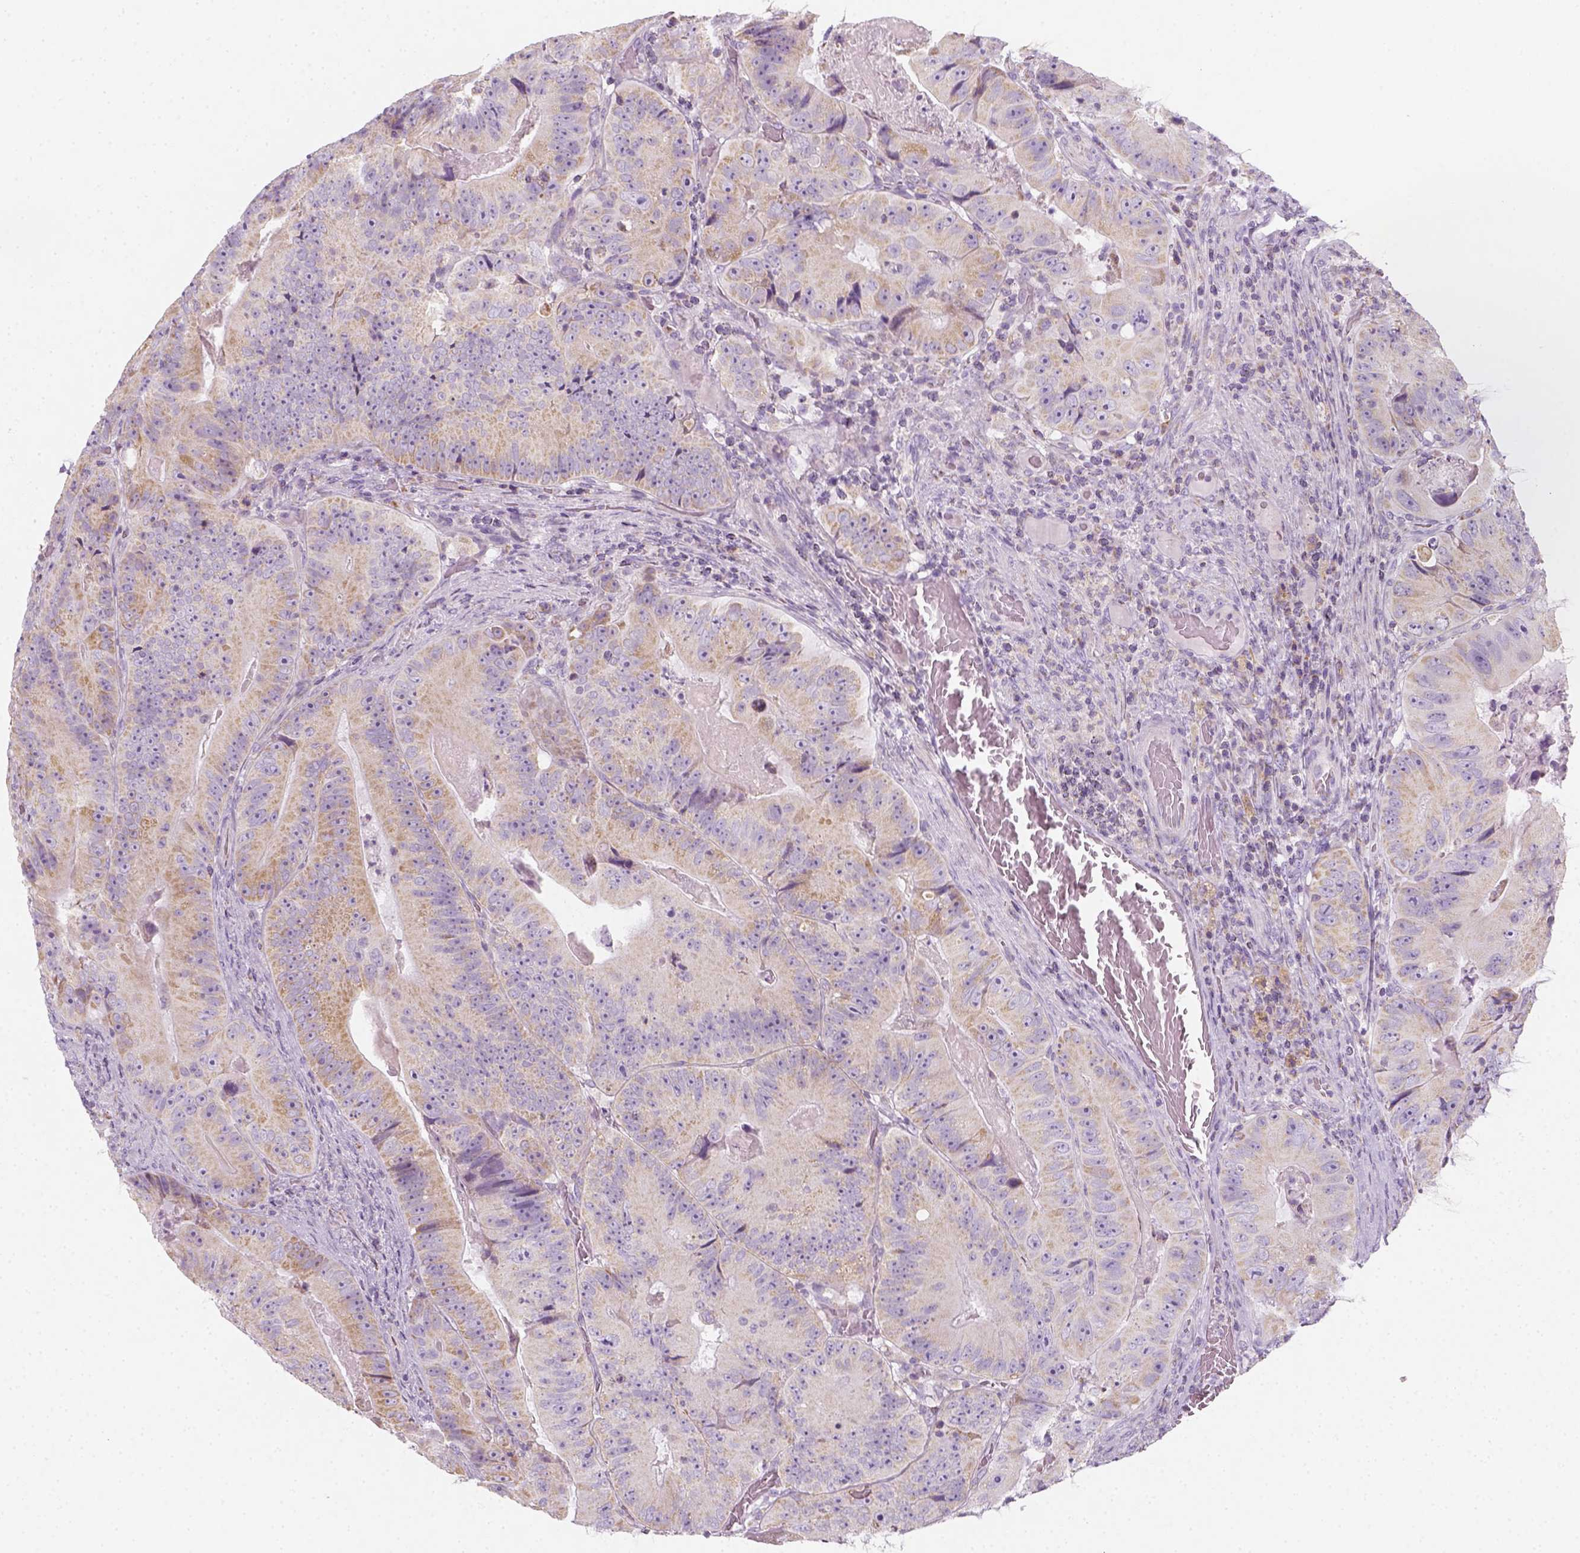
{"staining": {"intensity": "weak", "quantity": "25%-75%", "location": "cytoplasmic/membranous"}, "tissue": "colorectal cancer", "cell_type": "Tumor cells", "image_type": "cancer", "snomed": [{"axis": "morphology", "description": "Adenocarcinoma, NOS"}, {"axis": "topography", "description": "Colon"}], "caption": "This is an image of immunohistochemistry staining of colorectal adenocarcinoma, which shows weak staining in the cytoplasmic/membranous of tumor cells.", "gene": "AWAT2", "patient": {"sex": "female", "age": 86}}